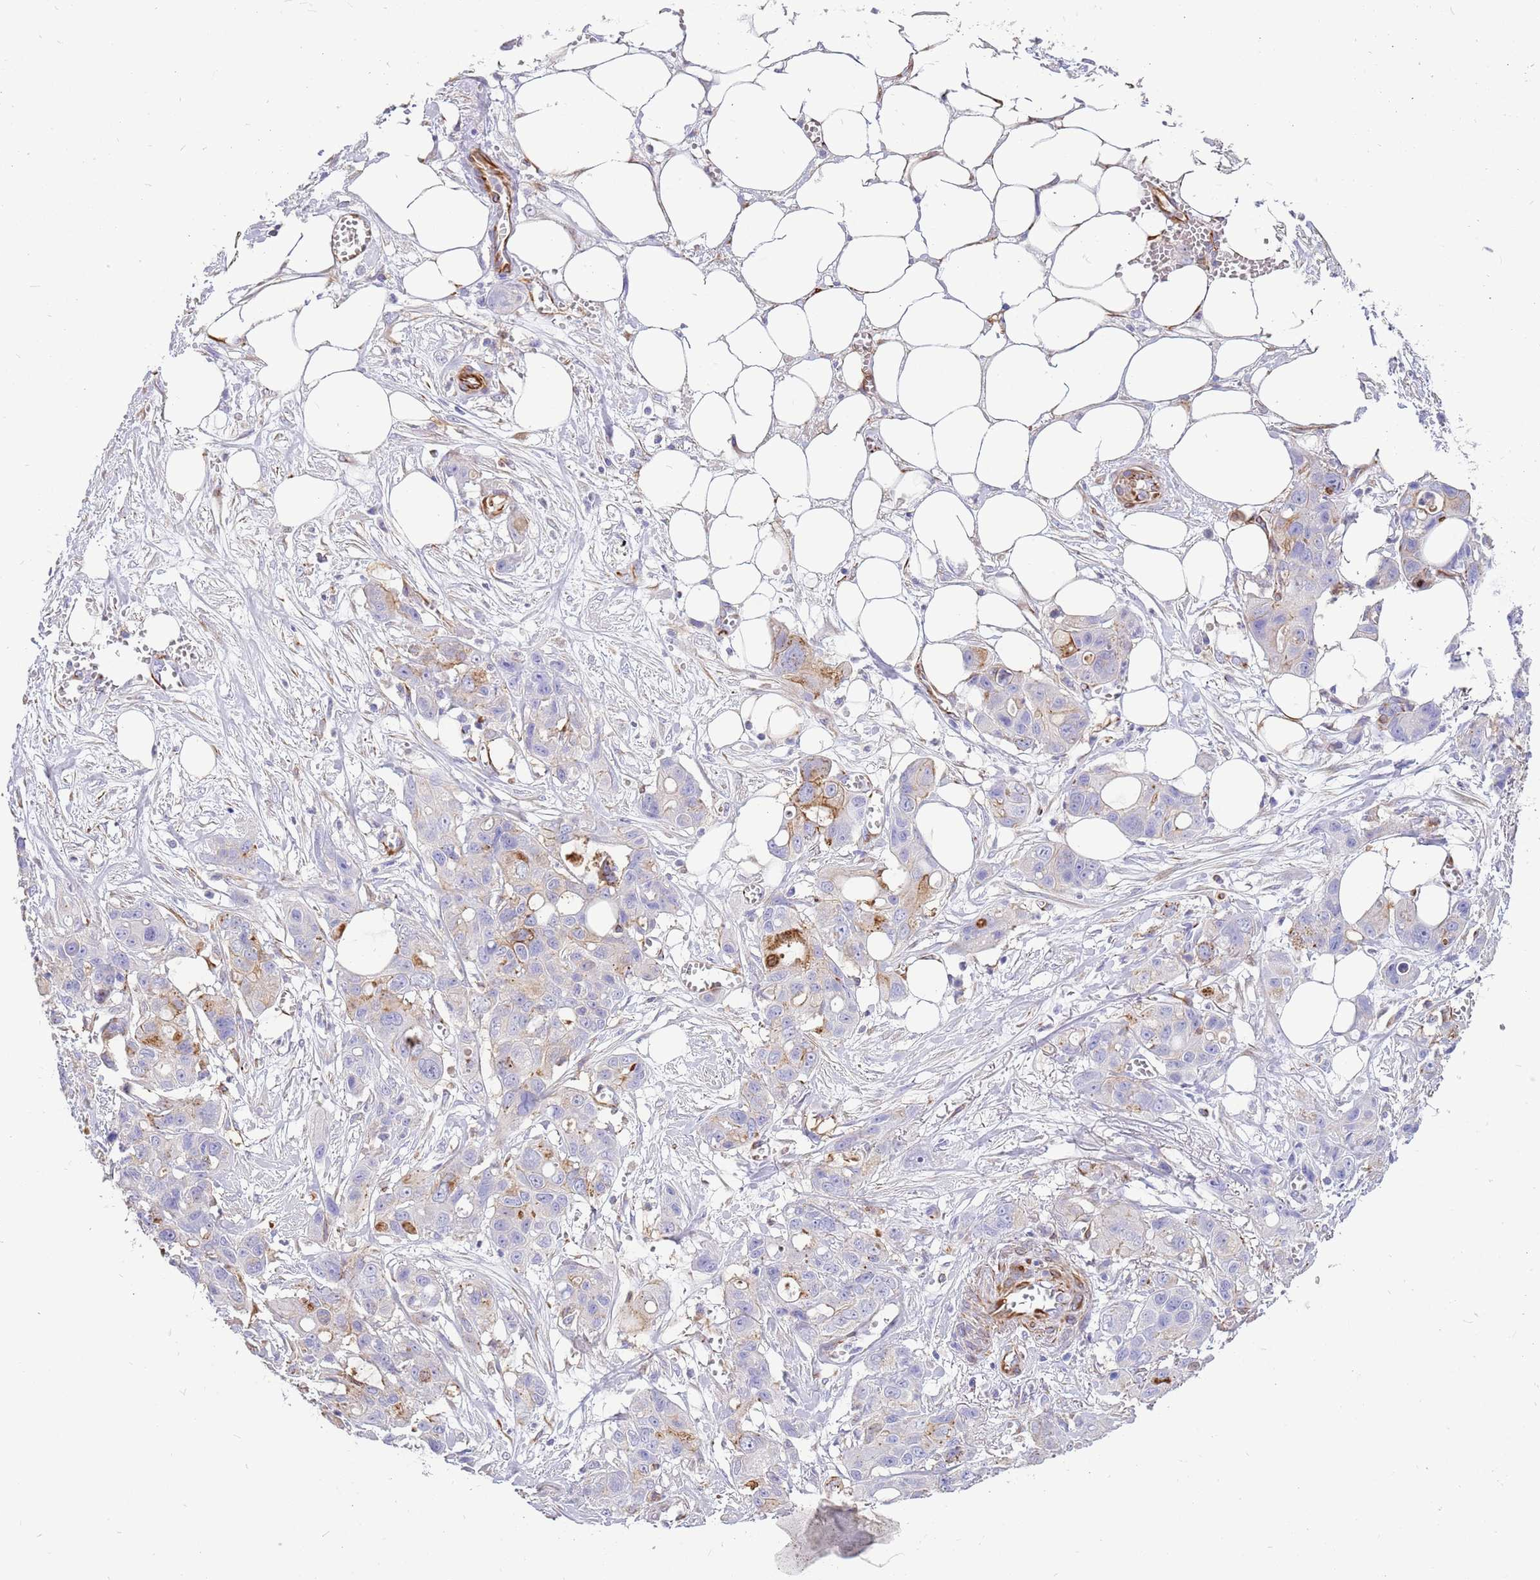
{"staining": {"intensity": "moderate", "quantity": "<25%", "location": "cytoplasmic/membranous"}, "tissue": "ovarian cancer", "cell_type": "Tumor cells", "image_type": "cancer", "snomed": [{"axis": "morphology", "description": "Cystadenocarcinoma, mucinous, NOS"}, {"axis": "topography", "description": "Ovary"}], "caption": "IHC of human ovarian cancer (mucinous cystadenocarcinoma) demonstrates low levels of moderate cytoplasmic/membranous positivity in approximately <25% of tumor cells. The staining is performed using DAB brown chromogen to label protein expression. The nuclei are counter-stained blue using hematoxylin.", "gene": "ZDHHC1", "patient": {"sex": "female", "age": 70}}